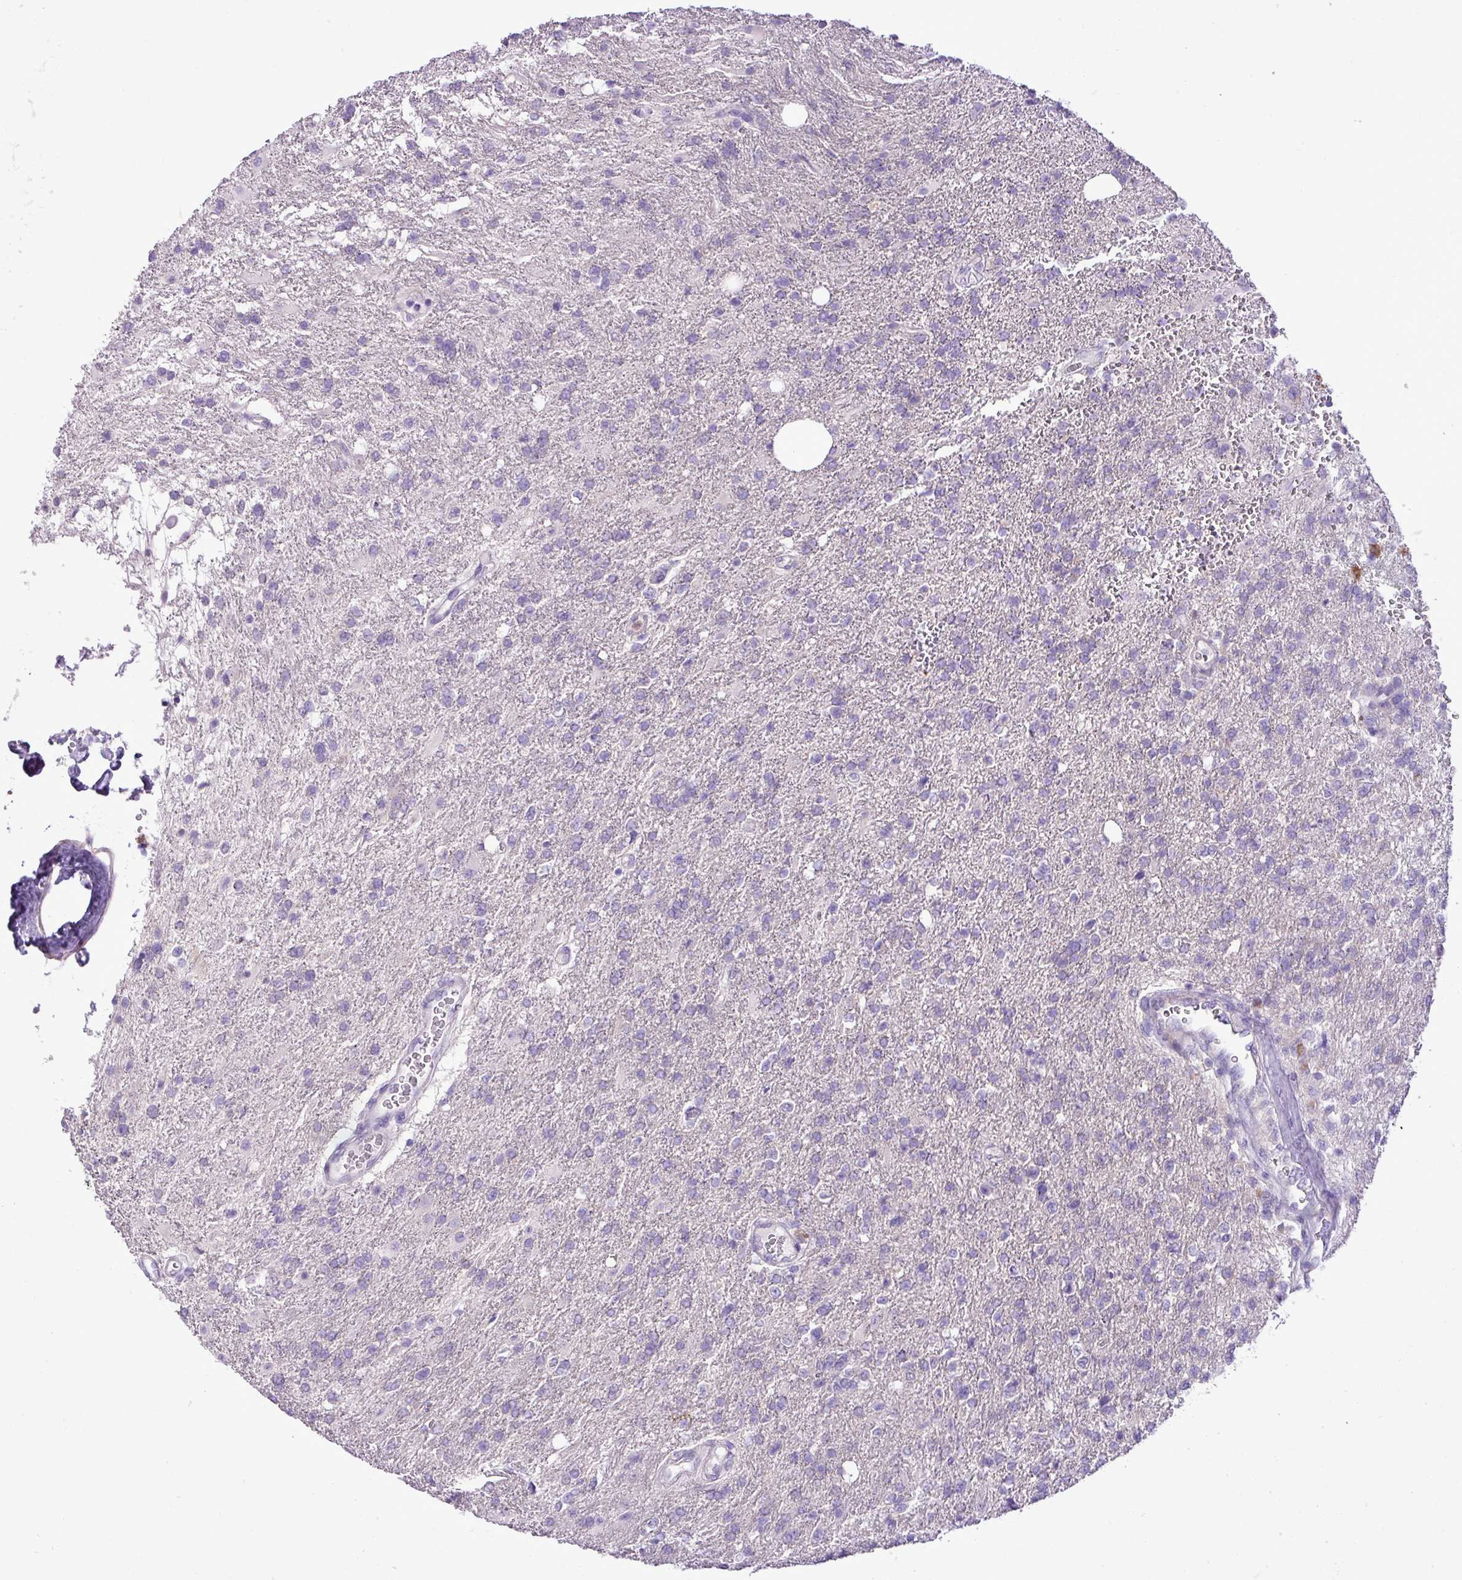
{"staining": {"intensity": "negative", "quantity": "none", "location": "none"}, "tissue": "glioma", "cell_type": "Tumor cells", "image_type": "cancer", "snomed": [{"axis": "morphology", "description": "Glioma, malignant, High grade"}, {"axis": "topography", "description": "Brain"}], "caption": "A histopathology image of human malignant high-grade glioma is negative for staining in tumor cells. (Stains: DAB (3,3'-diaminobenzidine) immunohistochemistry (IHC) with hematoxylin counter stain, Microscopy: brightfield microscopy at high magnification).", "gene": "ZSCAN5A", "patient": {"sex": "male", "age": 56}}